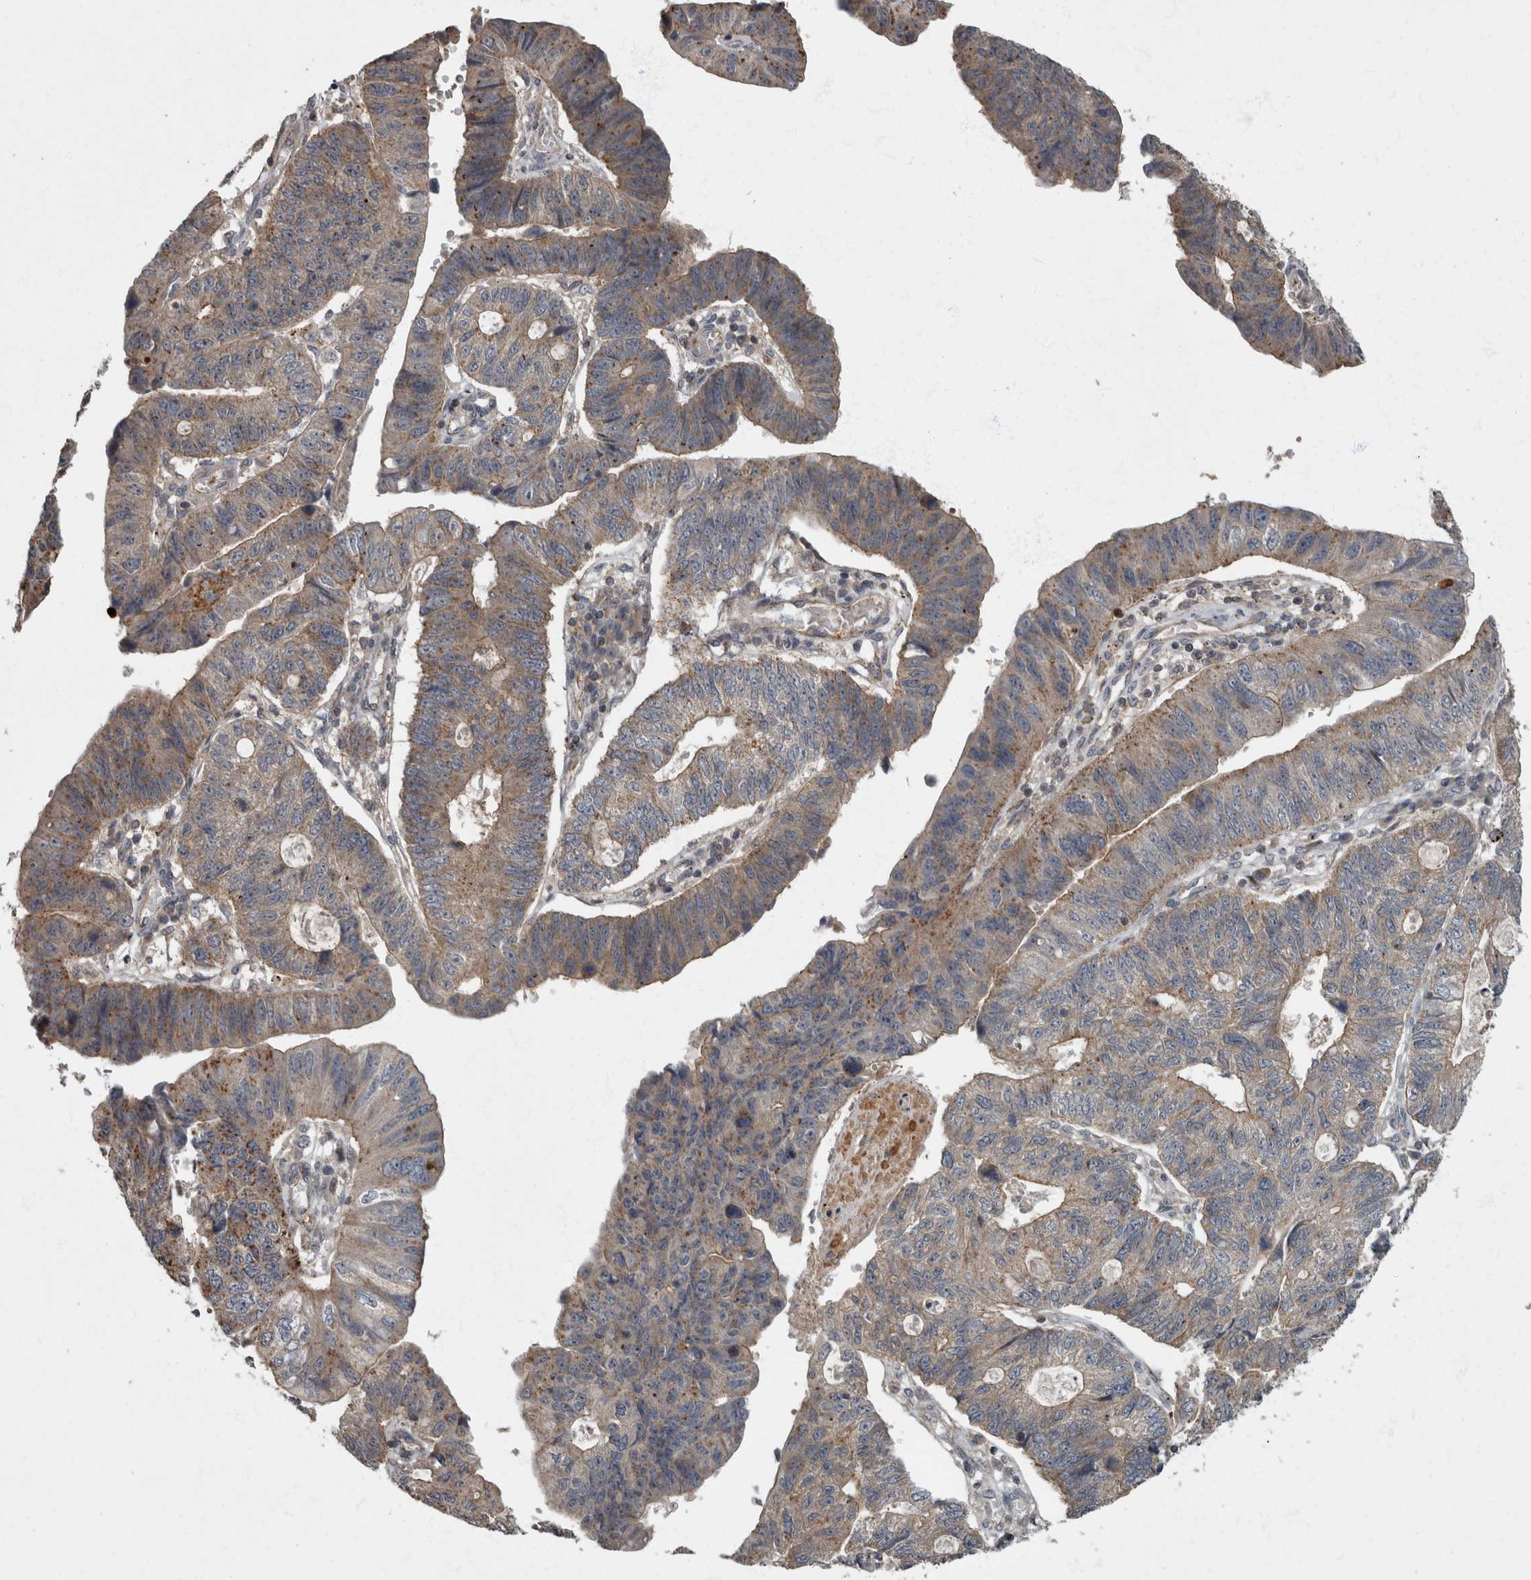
{"staining": {"intensity": "weak", "quantity": ">75%", "location": "cytoplasmic/membranous"}, "tissue": "stomach cancer", "cell_type": "Tumor cells", "image_type": "cancer", "snomed": [{"axis": "morphology", "description": "Adenocarcinoma, NOS"}, {"axis": "topography", "description": "Stomach"}], "caption": "Immunohistochemistry histopathology image of human adenocarcinoma (stomach) stained for a protein (brown), which exhibits low levels of weak cytoplasmic/membranous expression in approximately >75% of tumor cells.", "gene": "VEGFD", "patient": {"sex": "male", "age": 59}}